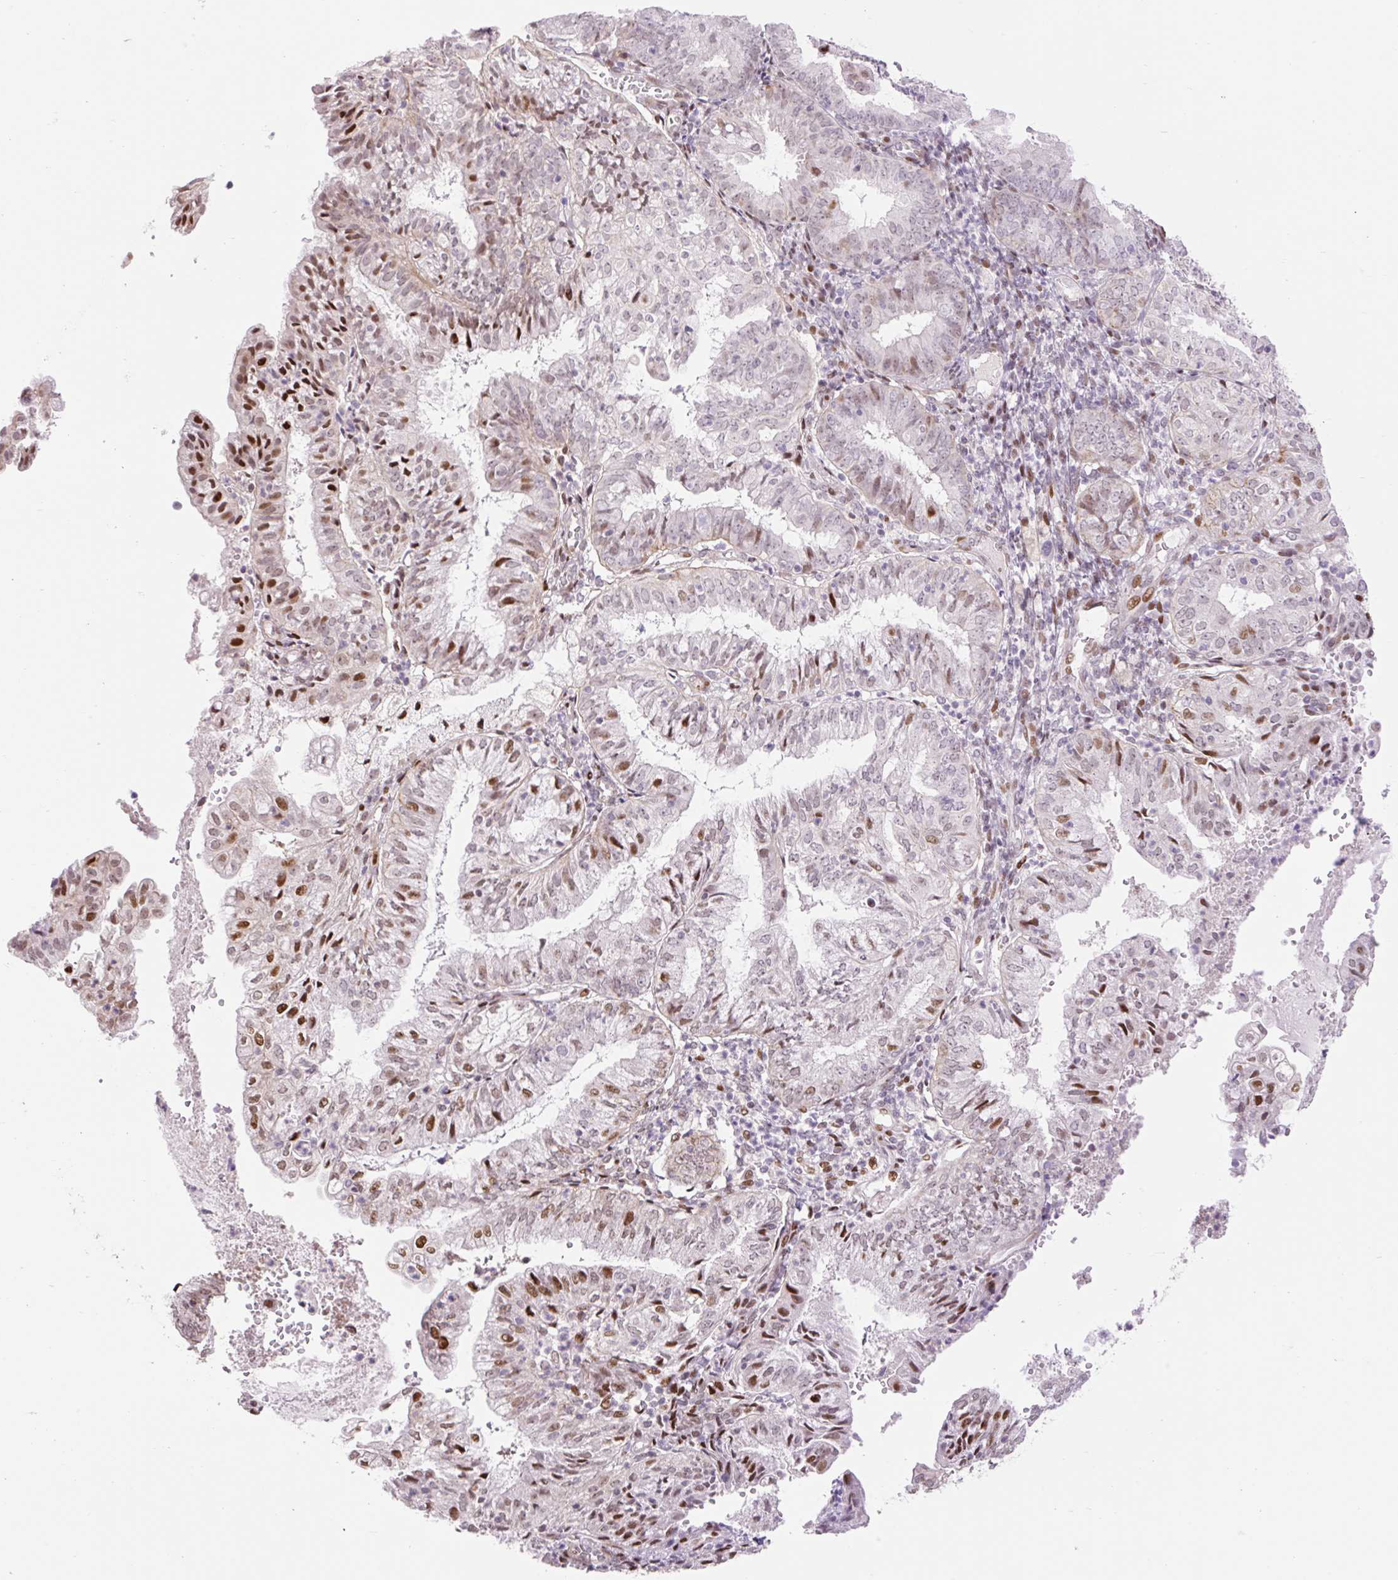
{"staining": {"intensity": "moderate", "quantity": "25%-75%", "location": "nuclear"}, "tissue": "endometrial cancer", "cell_type": "Tumor cells", "image_type": "cancer", "snomed": [{"axis": "morphology", "description": "Adenocarcinoma, NOS"}, {"axis": "topography", "description": "Endometrium"}], "caption": "IHC photomicrograph of adenocarcinoma (endometrial) stained for a protein (brown), which displays medium levels of moderate nuclear staining in about 25%-75% of tumor cells.", "gene": "RIPPLY3", "patient": {"sex": "female", "age": 55}}